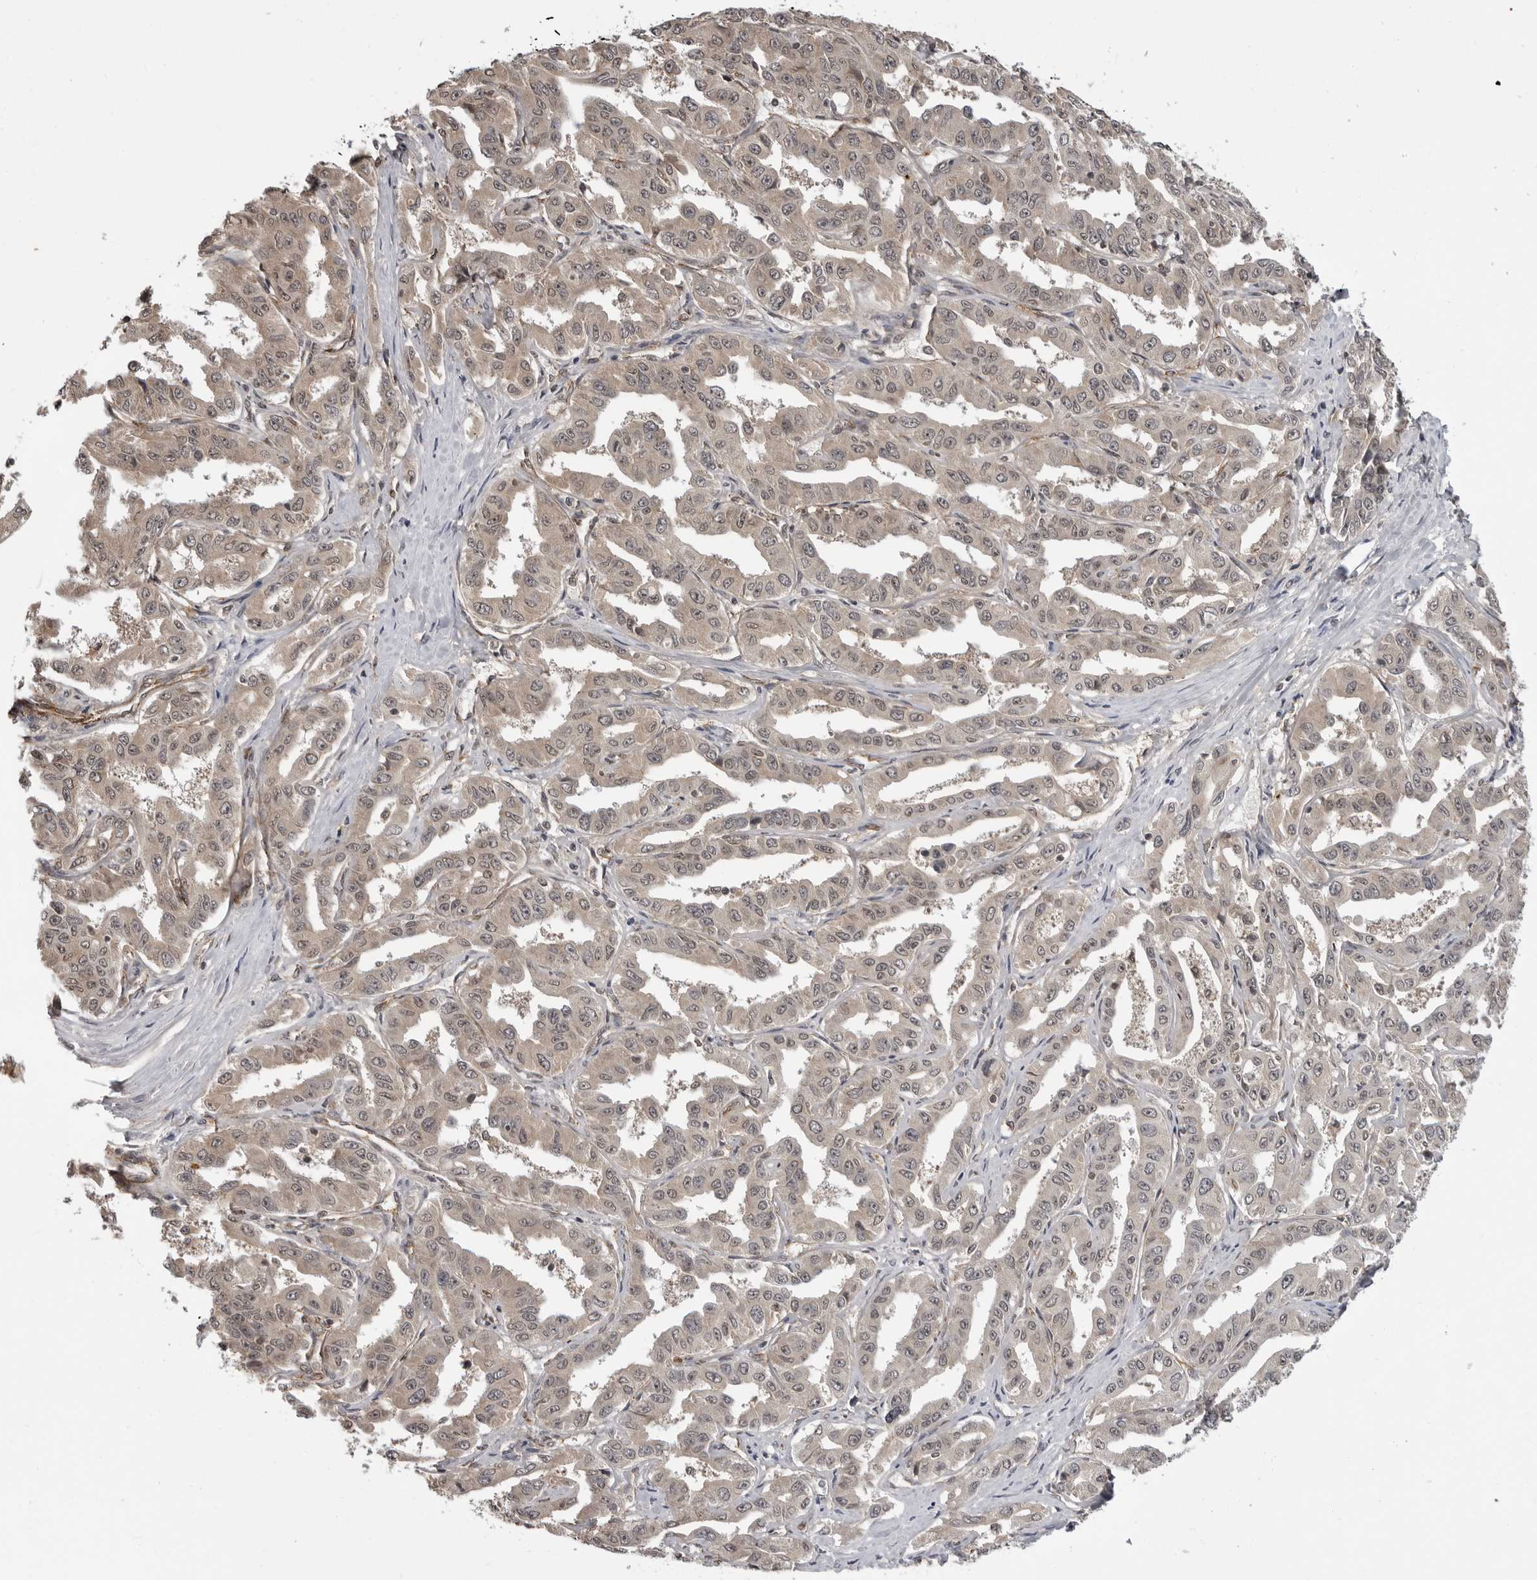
{"staining": {"intensity": "weak", "quantity": ">75%", "location": "cytoplasmic/membranous,nuclear"}, "tissue": "liver cancer", "cell_type": "Tumor cells", "image_type": "cancer", "snomed": [{"axis": "morphology", "description": "Cholangiocarcinoma"}, {"axis": "topography", "description": "Liver"}], "caption": "A micrograph of human cholangiocarcinoma (liver) stained for a protein exhibits weak cytoplasmic/membranous and nuclear brown staining in tumor cells. The staining was performed using DAB (3,3'-diaminobenzidine) to visualize the protein expression in brown, while the nuclei were stained in blue with hematoxylin (Magnification: 20x).", "gene": "IL24", "patient": {"sex": "male", "age": 59}}